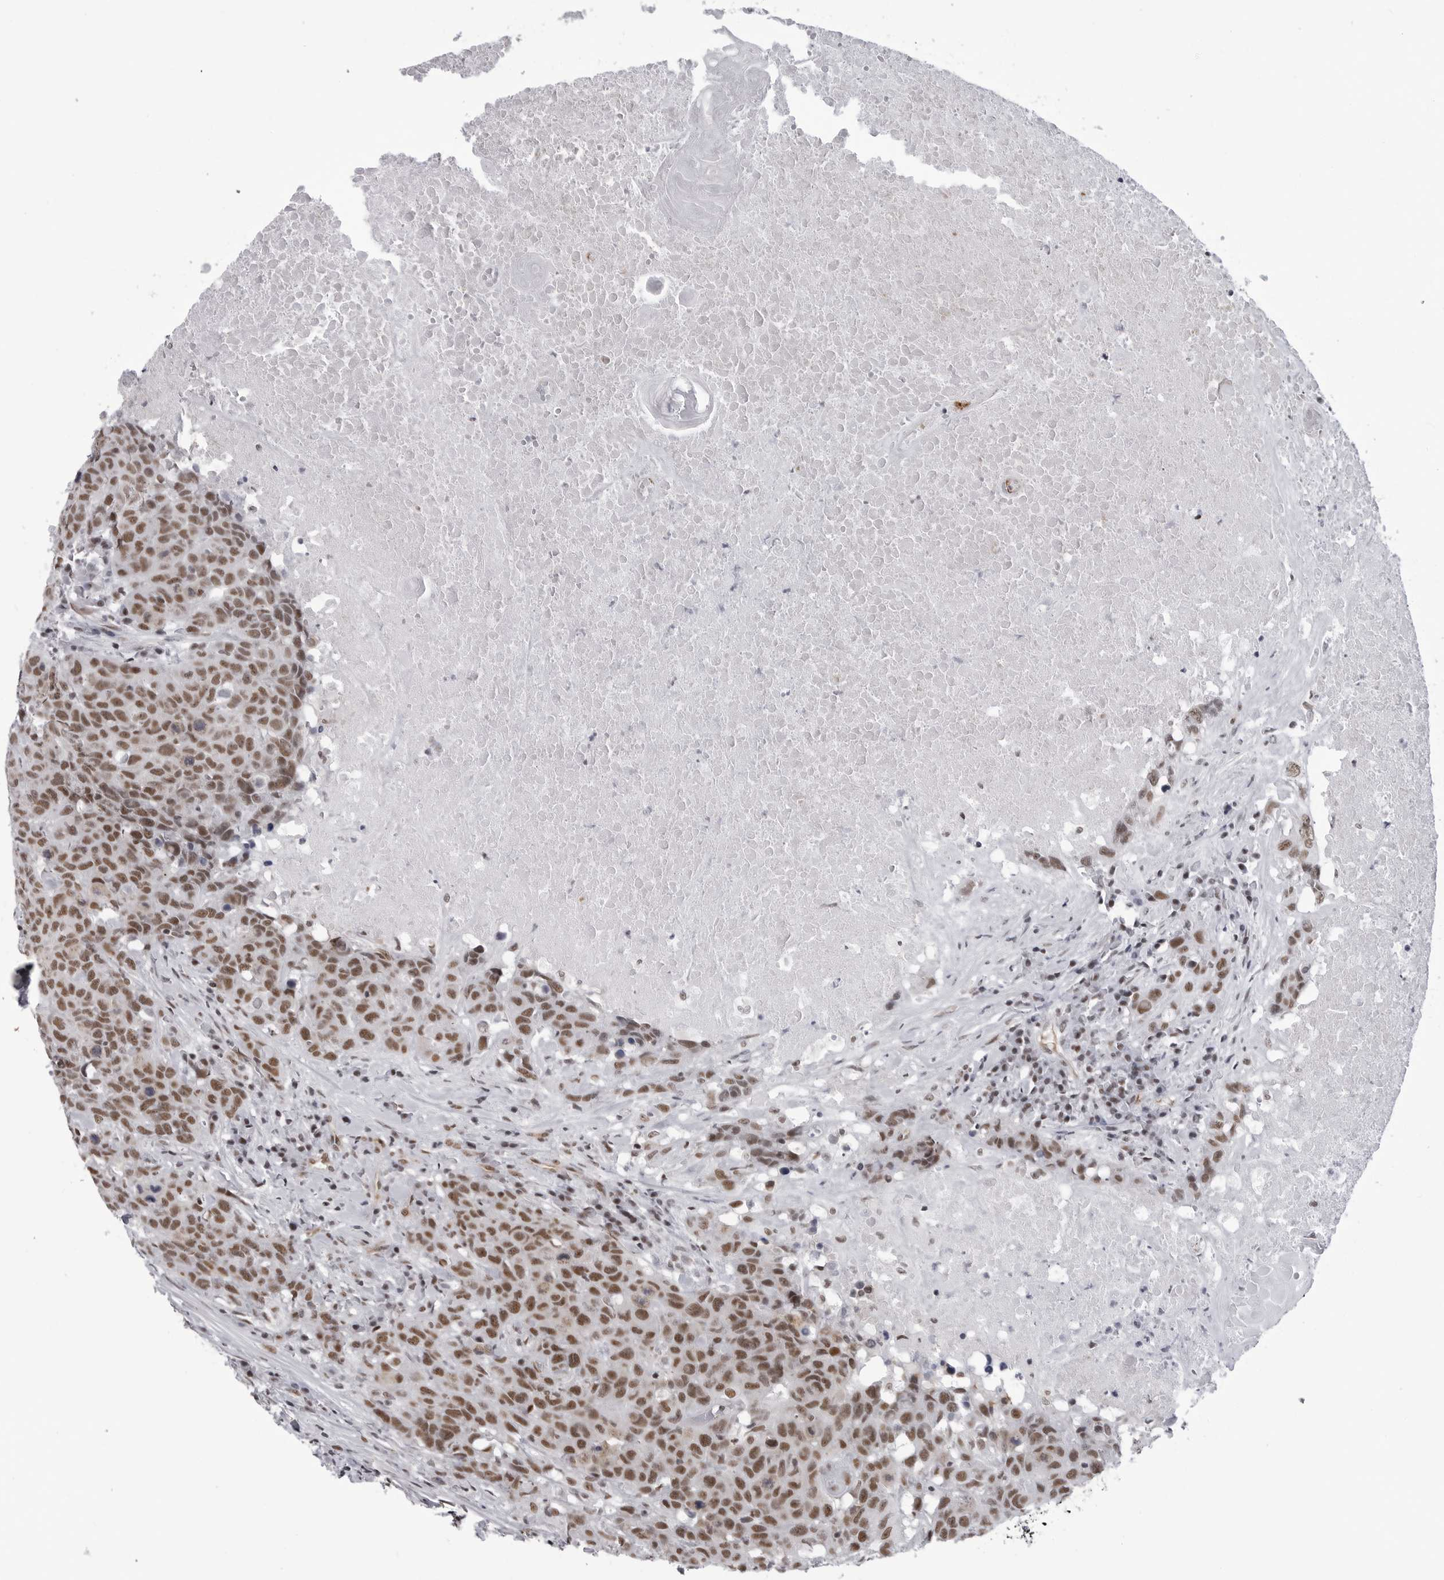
{"staining": {"intensity": "moderate", "quantity": ">75%", "location": "nuclear"}, "tissue": "head and neck cancer", "cell_type": "Tumor cells", "image_type": "cancer", "snomed": [{"axis": "morphology", "description": "Squamous cell carcinoma, NOS"}, {"axis": "topography", "description": "Head-Neck"}], "caption": "Immunohistochemistry (IHC) image of human head and neck cancer stained for a protein (brown), which exhibits medium levels of moderate nuclear expression in approximately >75% of tumor cells.", "gene": "RNF26", "patient": {"sex": "male", "age": 66}}